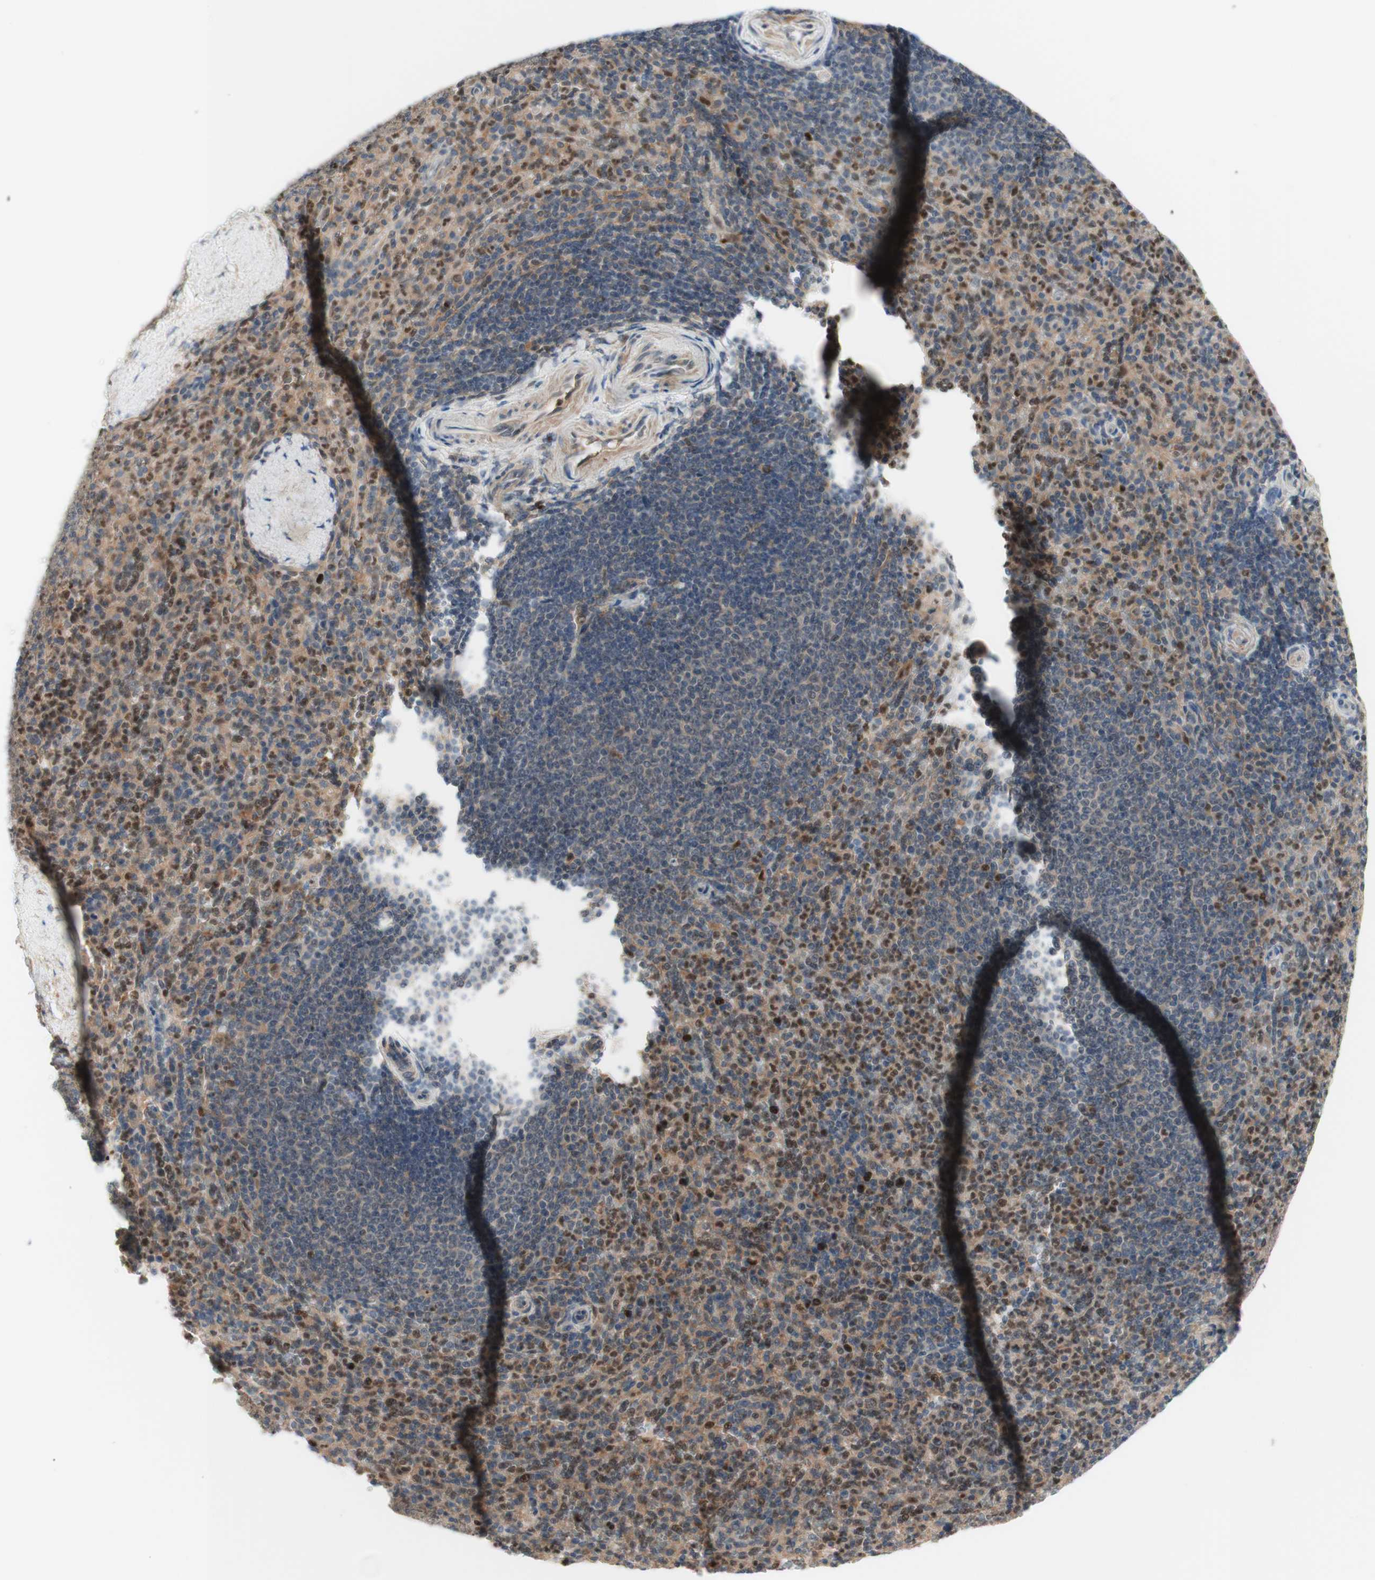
{"staining": {"intensity": "weak", "quantity": "25%-75%", "location": "cytoplasmic/membranous,nuclear"}, "tissue": "spleen", "cell_type": "Cells in red pulp", "image_type": "normal", "snomed": [{"axis": "morphology", "description": "Normal tissue, NOS"}, {"axis": "topography", "description": "Spleen"}], "caption": "The immunohistochemical stain labels weak cytoplasmic/membranous,nuclear expression in cells in red pulp of benign spleen.", "gene": "RFNG", "patient": {"sex": "male", "age": 36}}